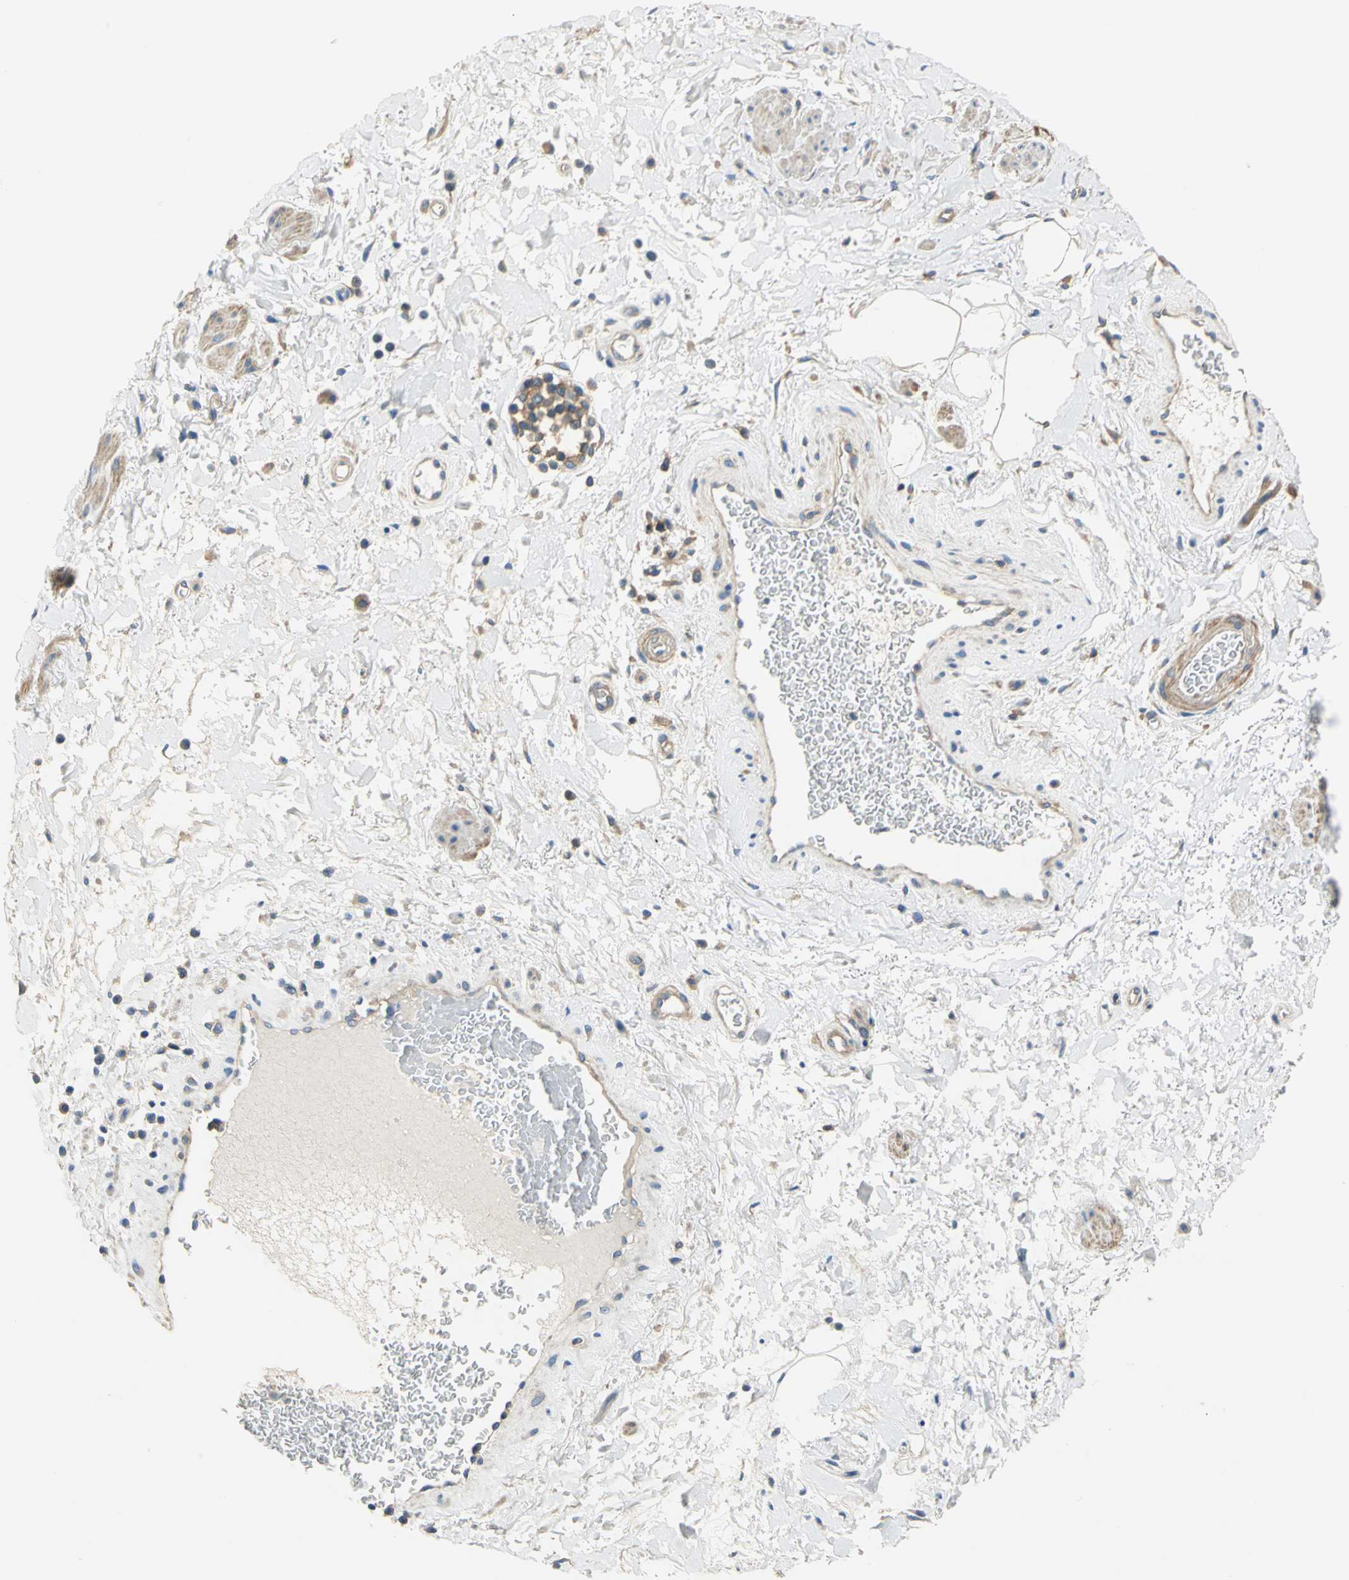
{"staining": {"intensity": "moderate", "quantity": ">75%", "location": "cytoplasmic/membranous"}, "tissue": "adipose tissue", "cell_type": "Adipocytes", "image_type": "normal", "snomed": [{"axis": "morphology", "description": "Normal tissue, NOS"}, {"axis": "topography", "description": "Soft tissue"}, {"axis": "topography", "description": "Peripheral nerve tissue"}], "caption": "Protein expression analysis of normal human adipose tissue reveals moderate cytoplasmic/membranous positivity in approximately >75% of adipocytes. Nuclei are stained in blue.", "gene": "DDX3X", "patient": {"sex": "female", "age": 71}}